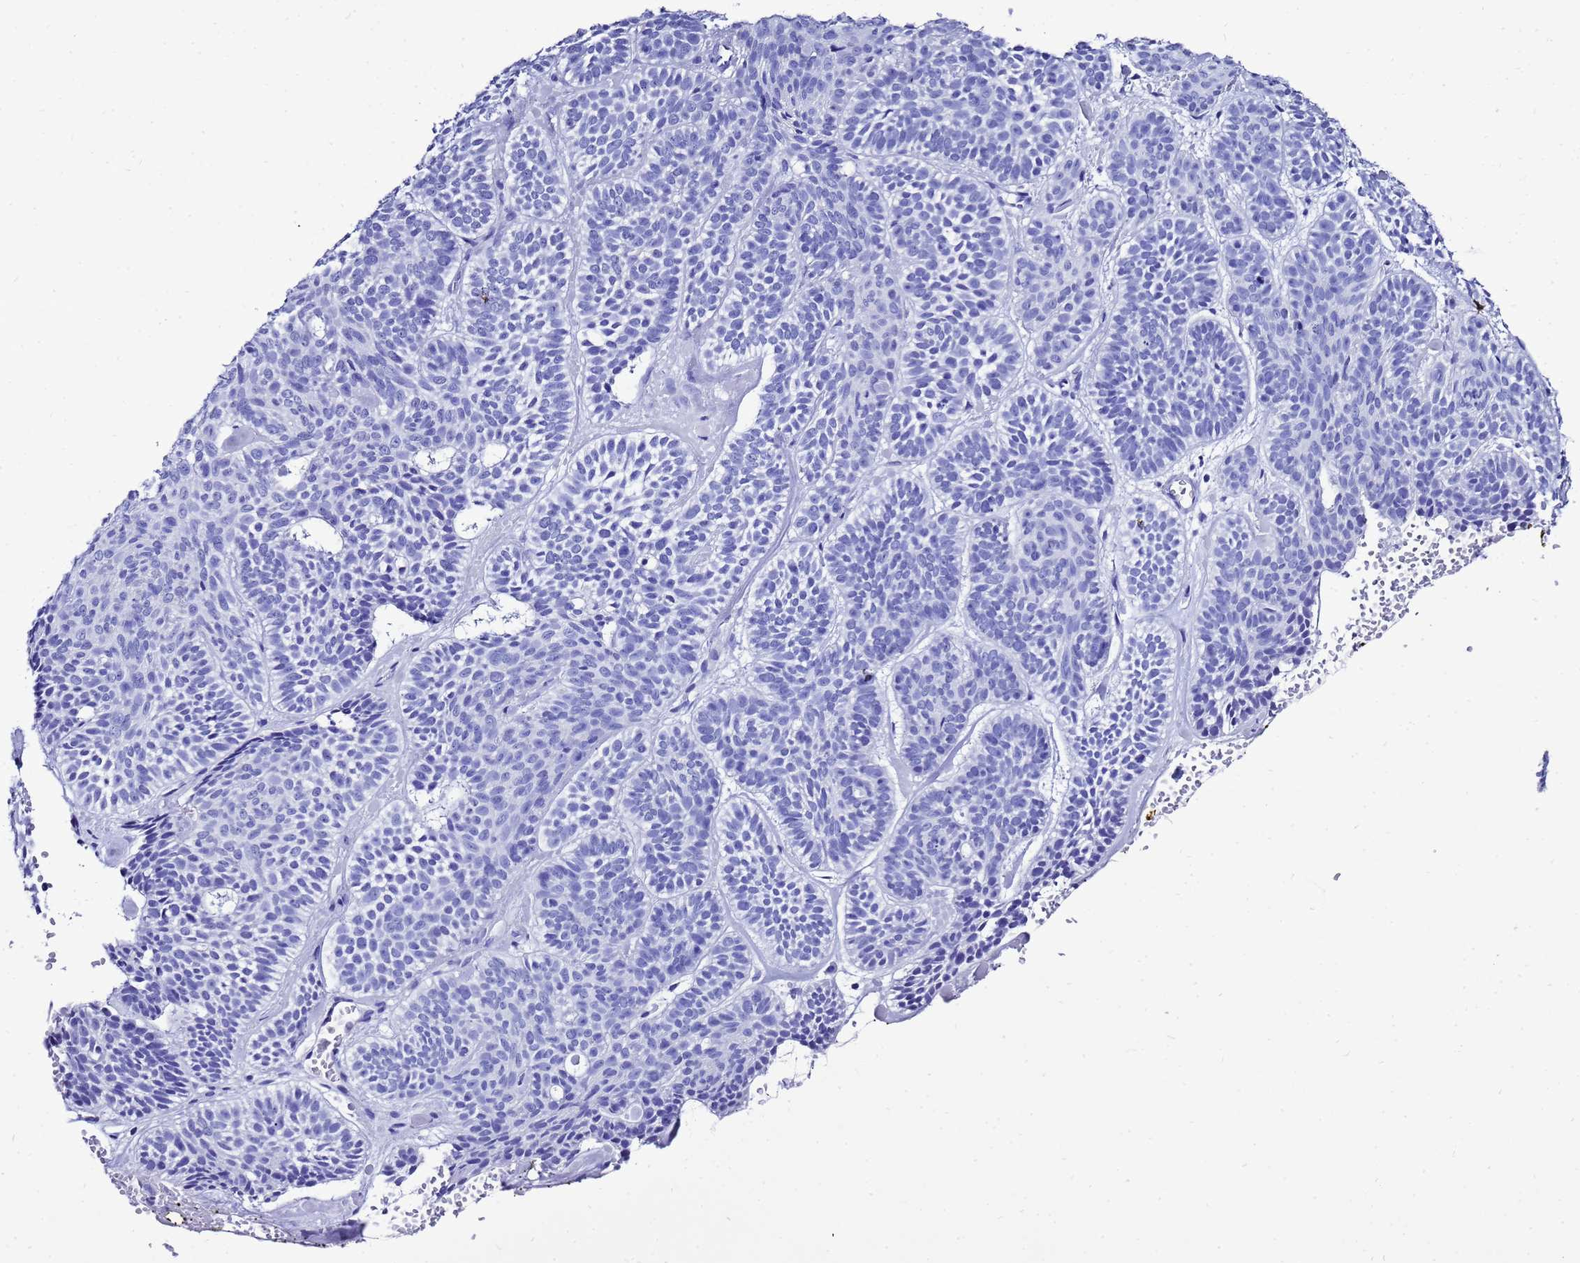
{"staining": {"intensity": "negative", "quantity": "none", "location": "none"}, "tissue": "skin cancer", "cell_type": "Tumor cells", "image_type": "cancer", "snomed": [{"axis": "morphology", "description": "Basal cell carcinoma"}, {"axis": "topography", "description": "Skin"}], "caption": "Histopathology image shows no significant protein expression in tumor cells of basal cell carcinoma (skin). Nuclei are stained in blue.", "gene": "LIPF", "patient": {"sex": "male", "age": 85}}